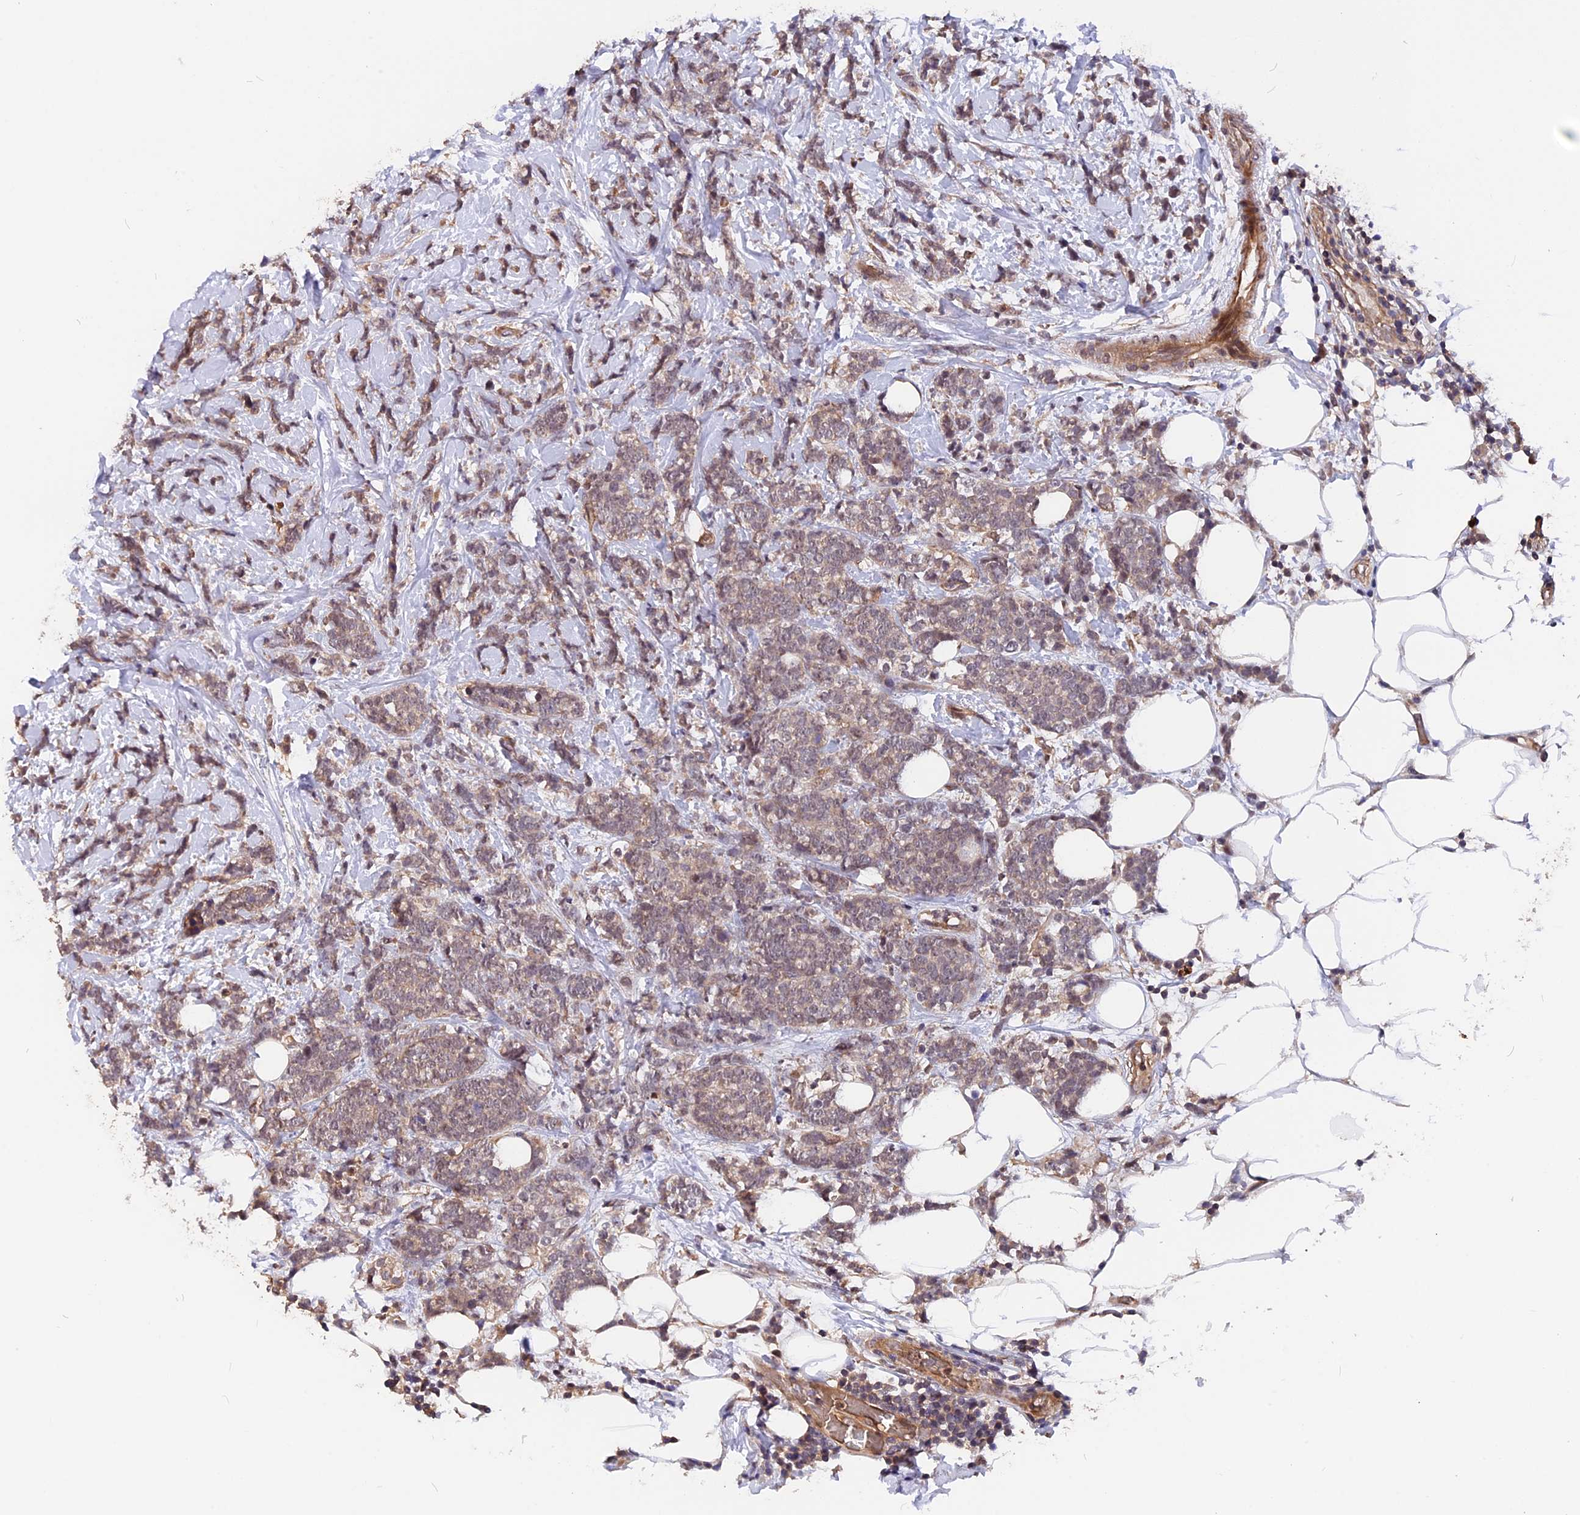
{"staining": {"intensity": "weak", "quantity": "<25%", "location": "cytoplasmic/membranous"}, "tissue": "breast cancer", "cell_type": "Tumor cells", "image_type": "cancer", "snomed": [{"axis": "morphology", "description": "Lobular carcinoma"}, {"axis": "topography", "description": "Breast"}], "caption": "Immunohistochemical staining of breast lobular carcinoma demonstrates no significant expression in tumor cells.", "gene": "ZC3H10", "patient": {"sex": "female", "age": 58}}